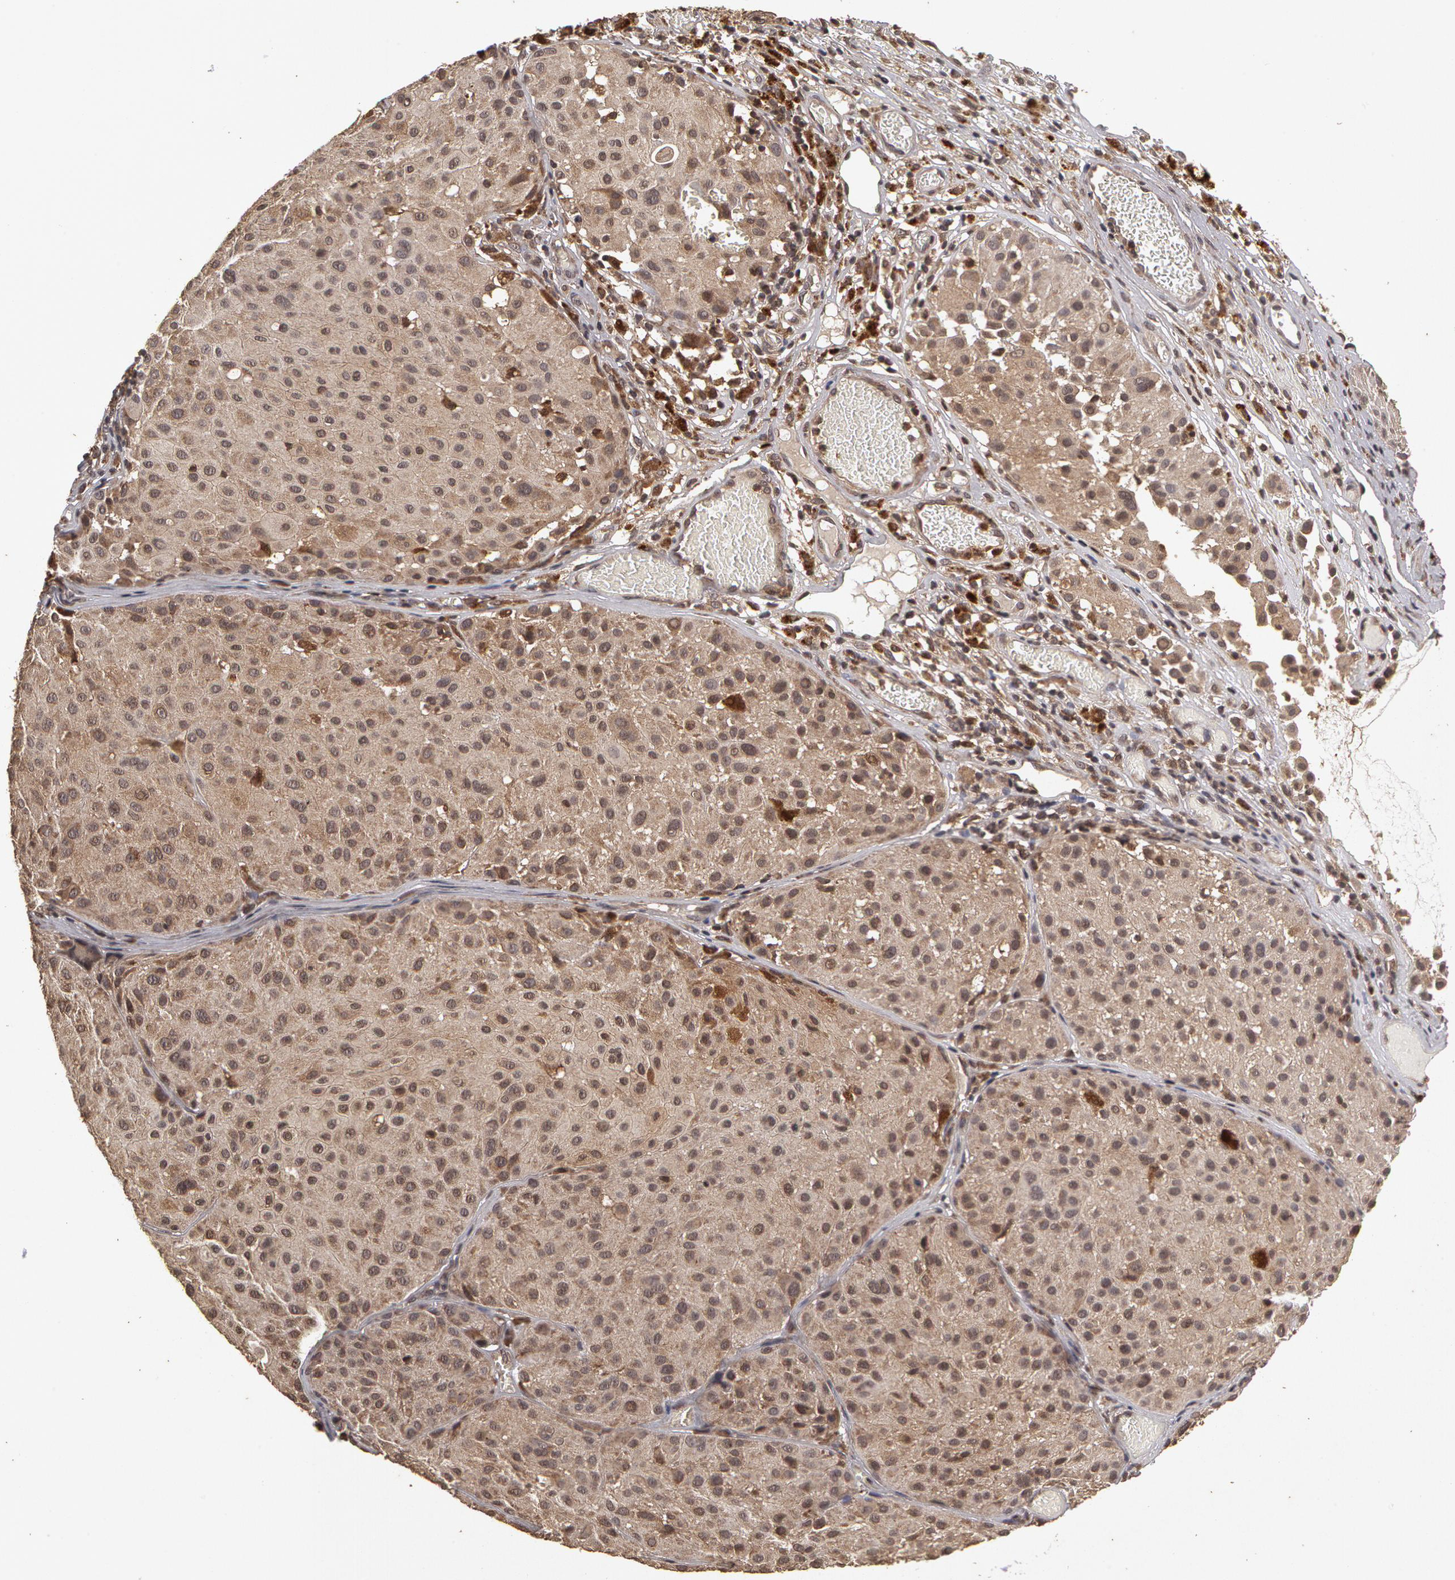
{"staining": {"intensity": "weak", "quantity": ">75%", "location": "cytoplasmic/membranous"}, "tissue": "melanoma", "cell_type": "Tumor cells", "image_type": "cancer", "snomed": [{"axis": "morphology", "description": "Malignant melanoma, NOS"}, {"axis": "topography", "description": "Skin"}], "caption": "Human malignant melanoma stained with a brown dye shows weak cytoplasmic/membranous positive staining in approximately >75% of tumor cells.", "gene": "CALR", "patient": {"sex": "male", "age": 36}}